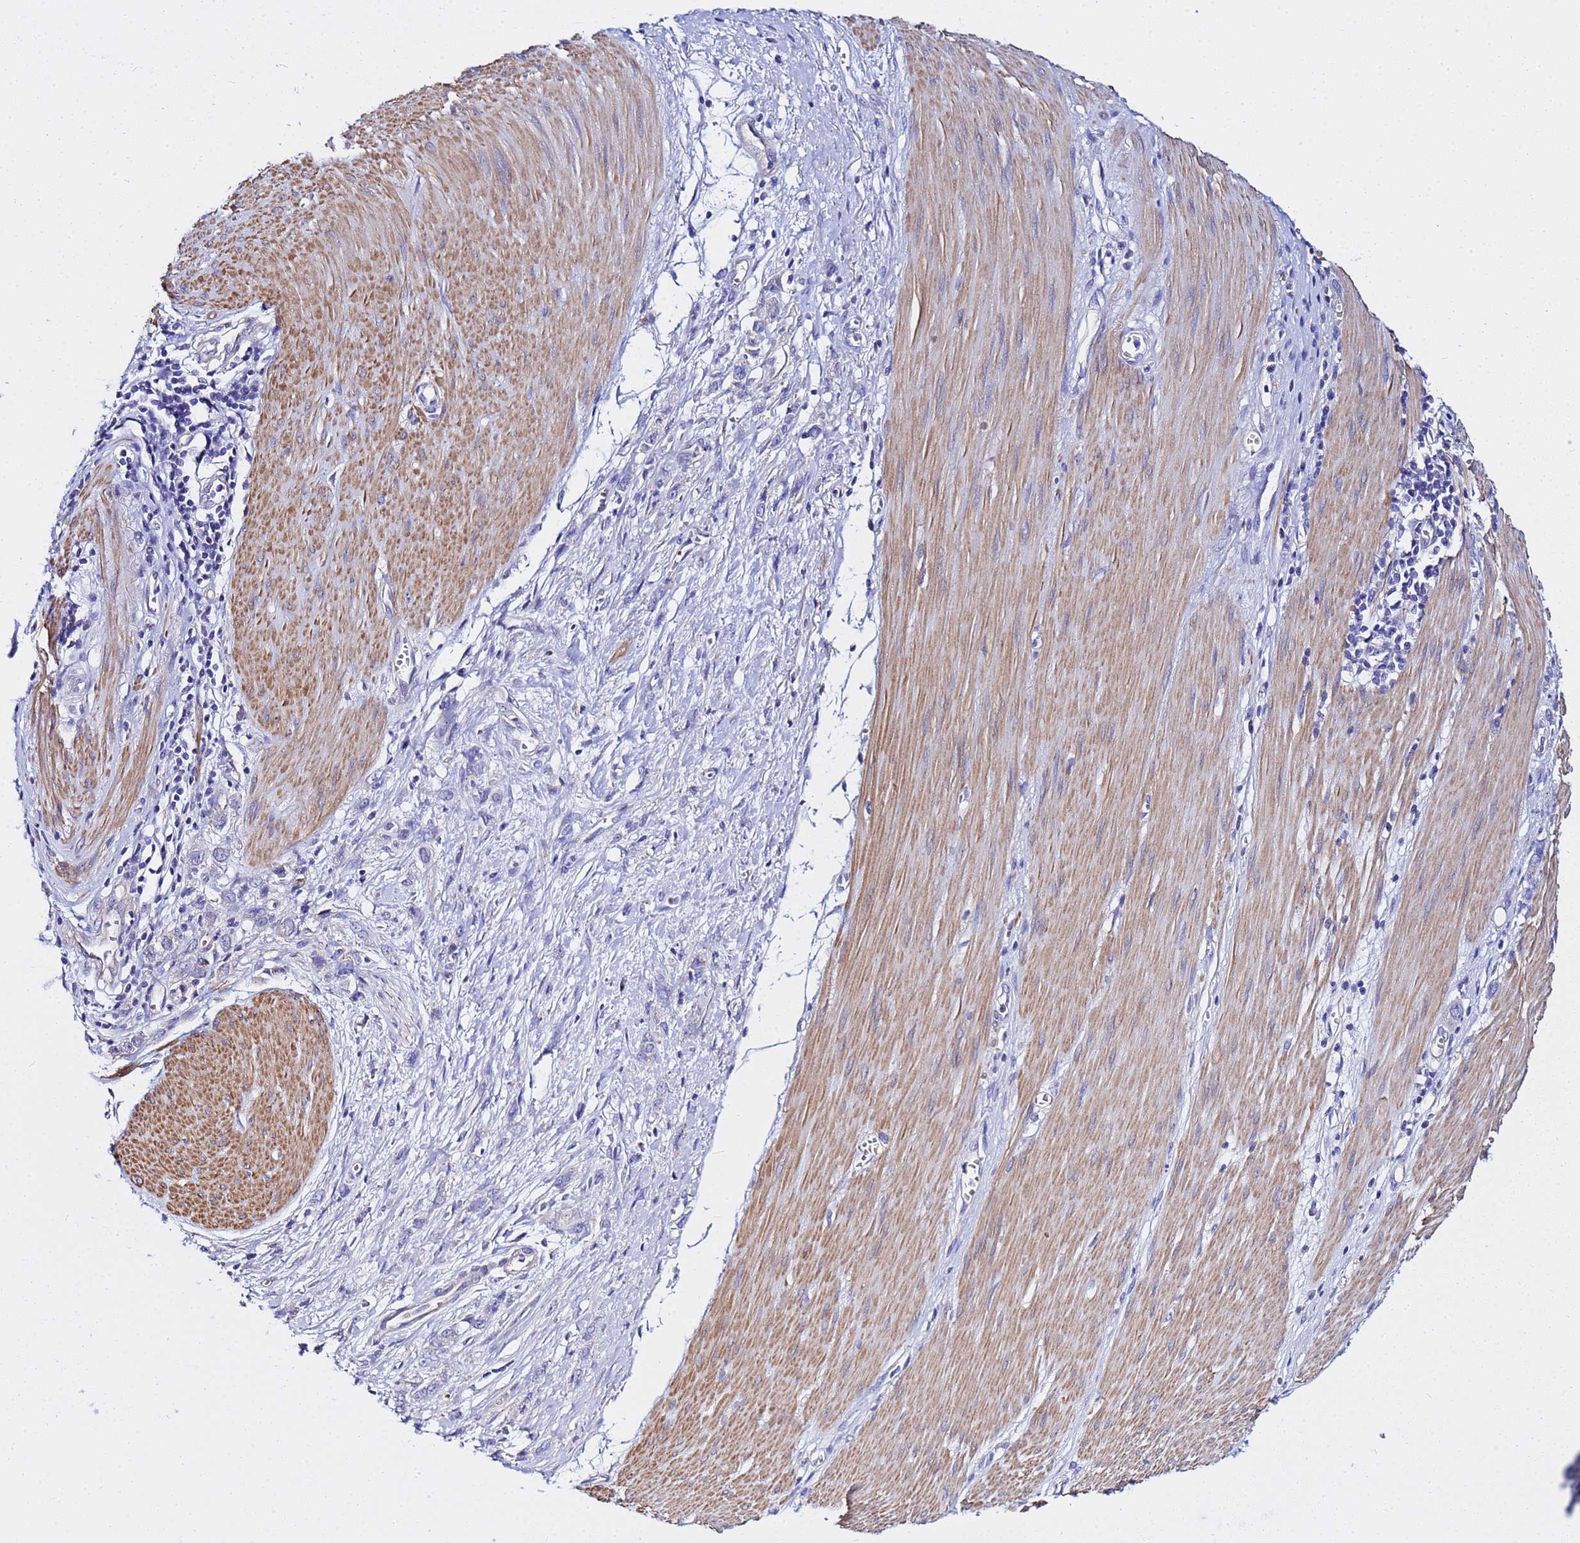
{"staining": {"intensity": "negative", "quantity": "none", "location": "none"}, "tissue": "stomach cancer", "cell_type": "Tumor cells", "image_type": "cancer", "snomed": [{"axis": "morphology", "description": "Adenocarcinoma, NOS"}, {"axis": "topography", "description": "Stomach"}], "caption": "Tumor cells are negative for brown protein staining in stomach cancer. (DAB immunohistochemistry visualized using brightfield microscopy, high magnification).", "gene": "USP18", "patient": {"sex": "female", "age": 76}}